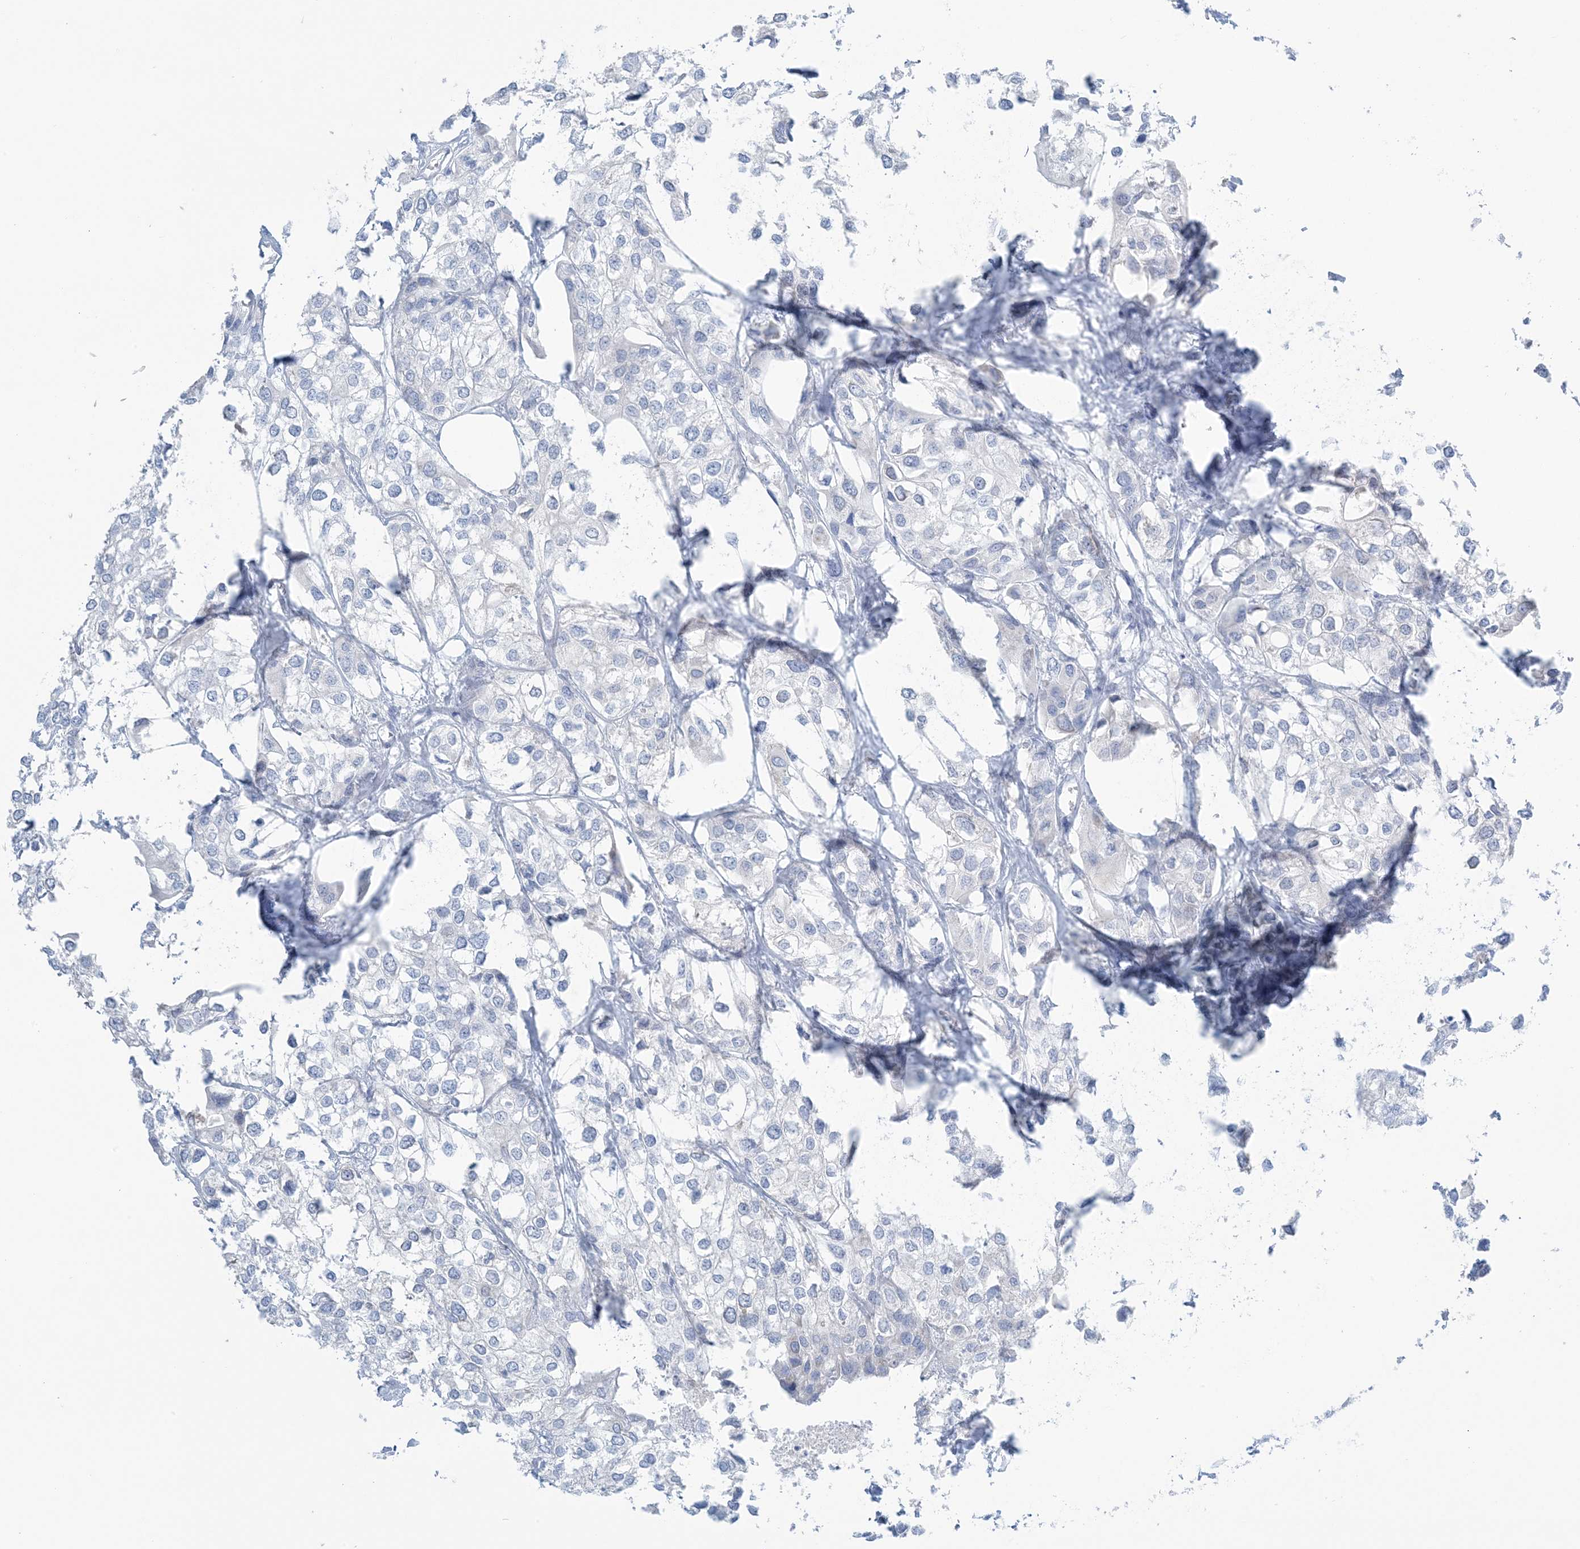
{"staining": {"intensity": "negative", "quantity": "none", "location": "none"}, "tissue": "urothelial cancer", "cell_type": "Tumor cells", "image_type": "cancer", "snomed": [{"axis": "morphology", "description": "Urothelial carcinoma, High grade"}, {"axis": "topography", "description": "Urinary bladder"}], "caption": "High magnification brightfield microscopy of high-grade urothelial carcinoma stained with DAB (brown) and counterstained with hematoxylin (blue): tumor cells show no significant positivity.", "gene": "AGXT", "patient": {"sex": "male", "age": 64}}